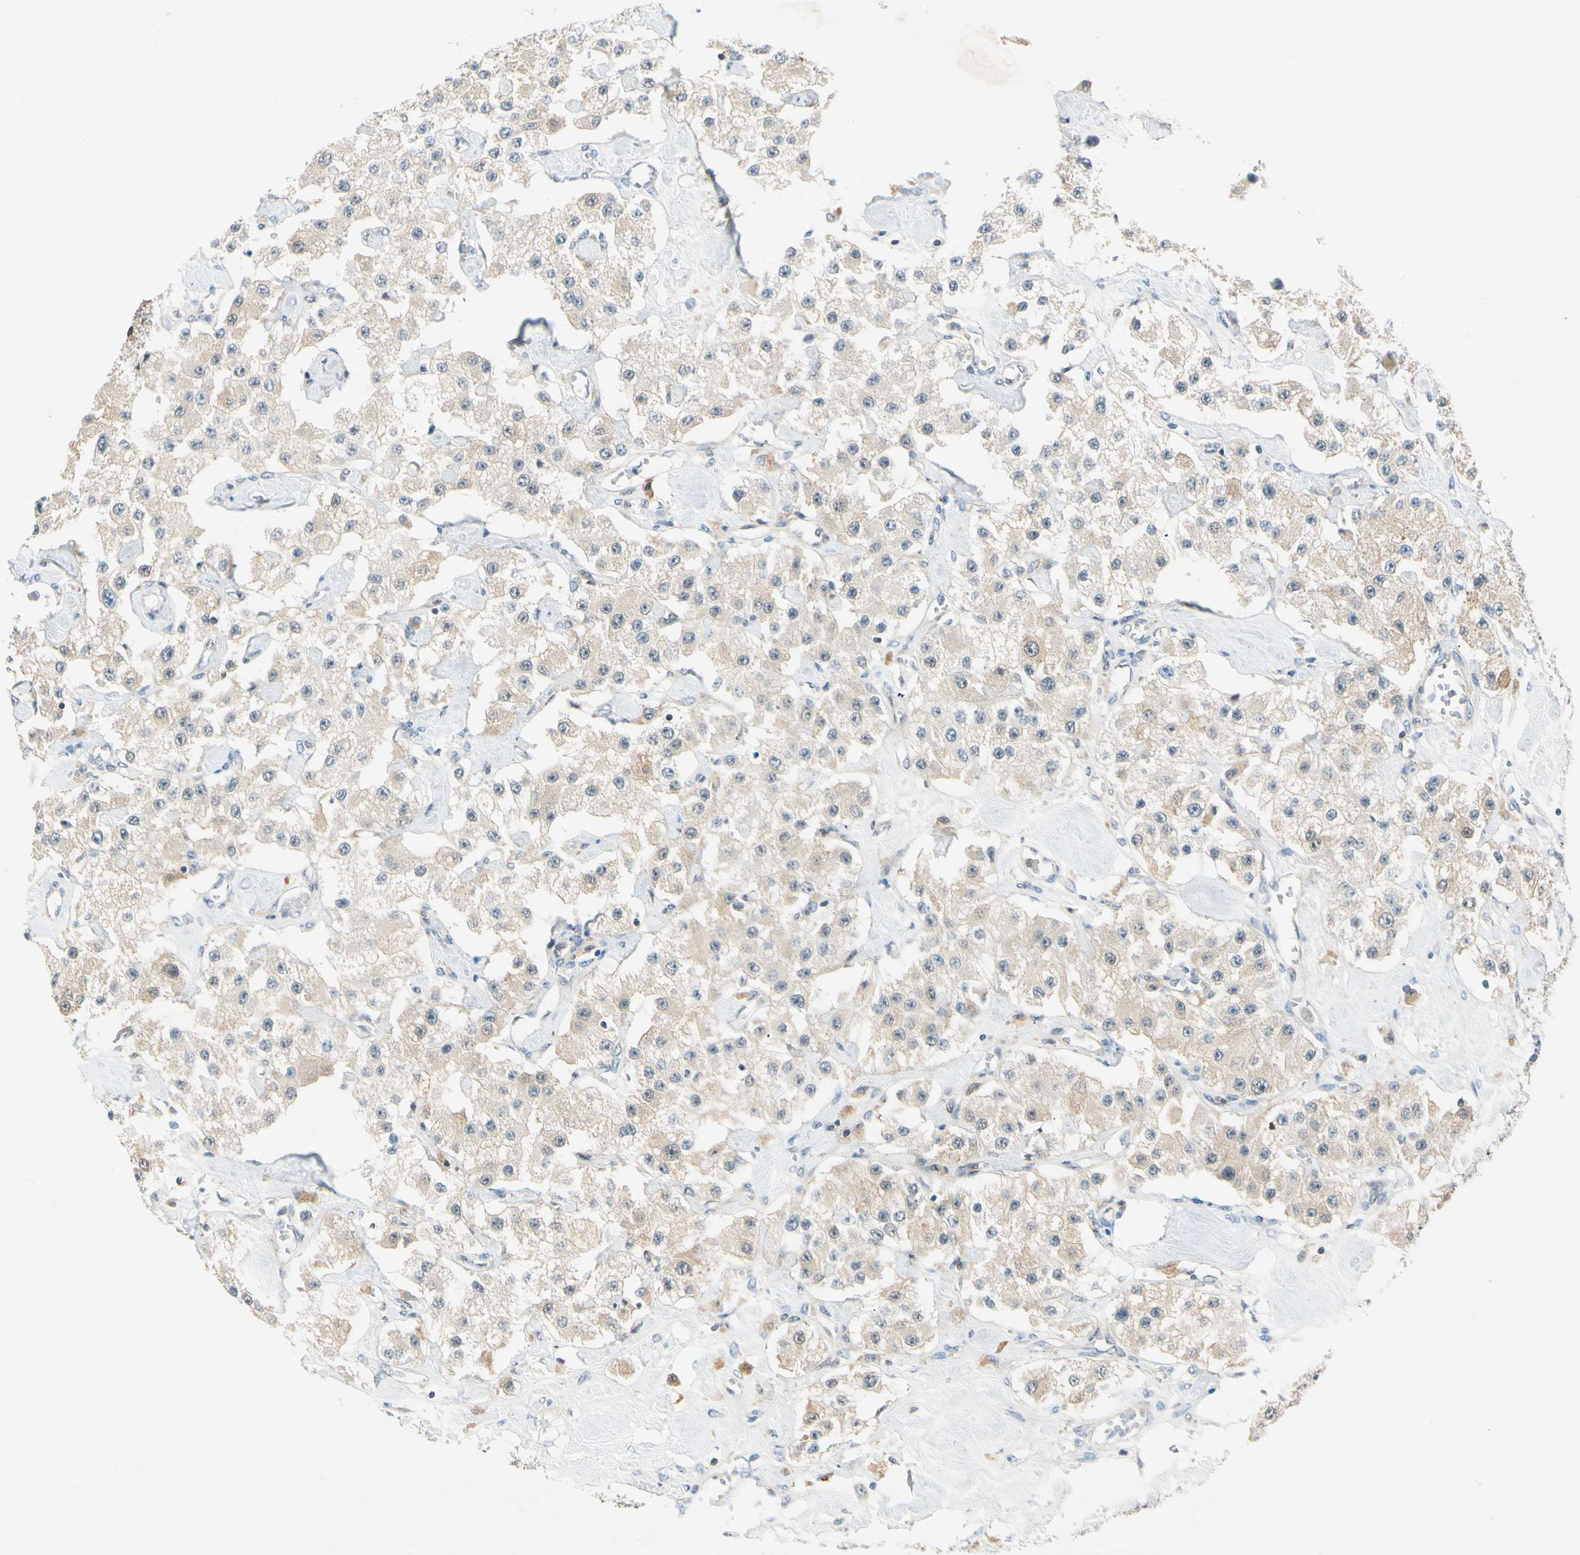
{"staining": {"intensity": "weak", "quantity": ">75%", "location": "cytoplasmic/membranous"}, "tissue": "carcinoid", "cell_type": "Tumor cells", "image_type": "cancer", "snomed": [{"axis": "morphology", "description": "Carcinoid, malignant, NOS"}, {"axis": "topography", "description": "Pancreas"}], "caption": "Immunohistochemistry (IHC) histopathology image of neoplastic tissue: carcinoid (malignant) stained using IHC exhibits low levels of weak protein expression localized specifically in the cytoplasmic/membranous of tumor cells, appearing as a cytoplasmic/membranous brown color.", "gene": "WIPI1", "patient": {"sex": "male", "age": 41}}